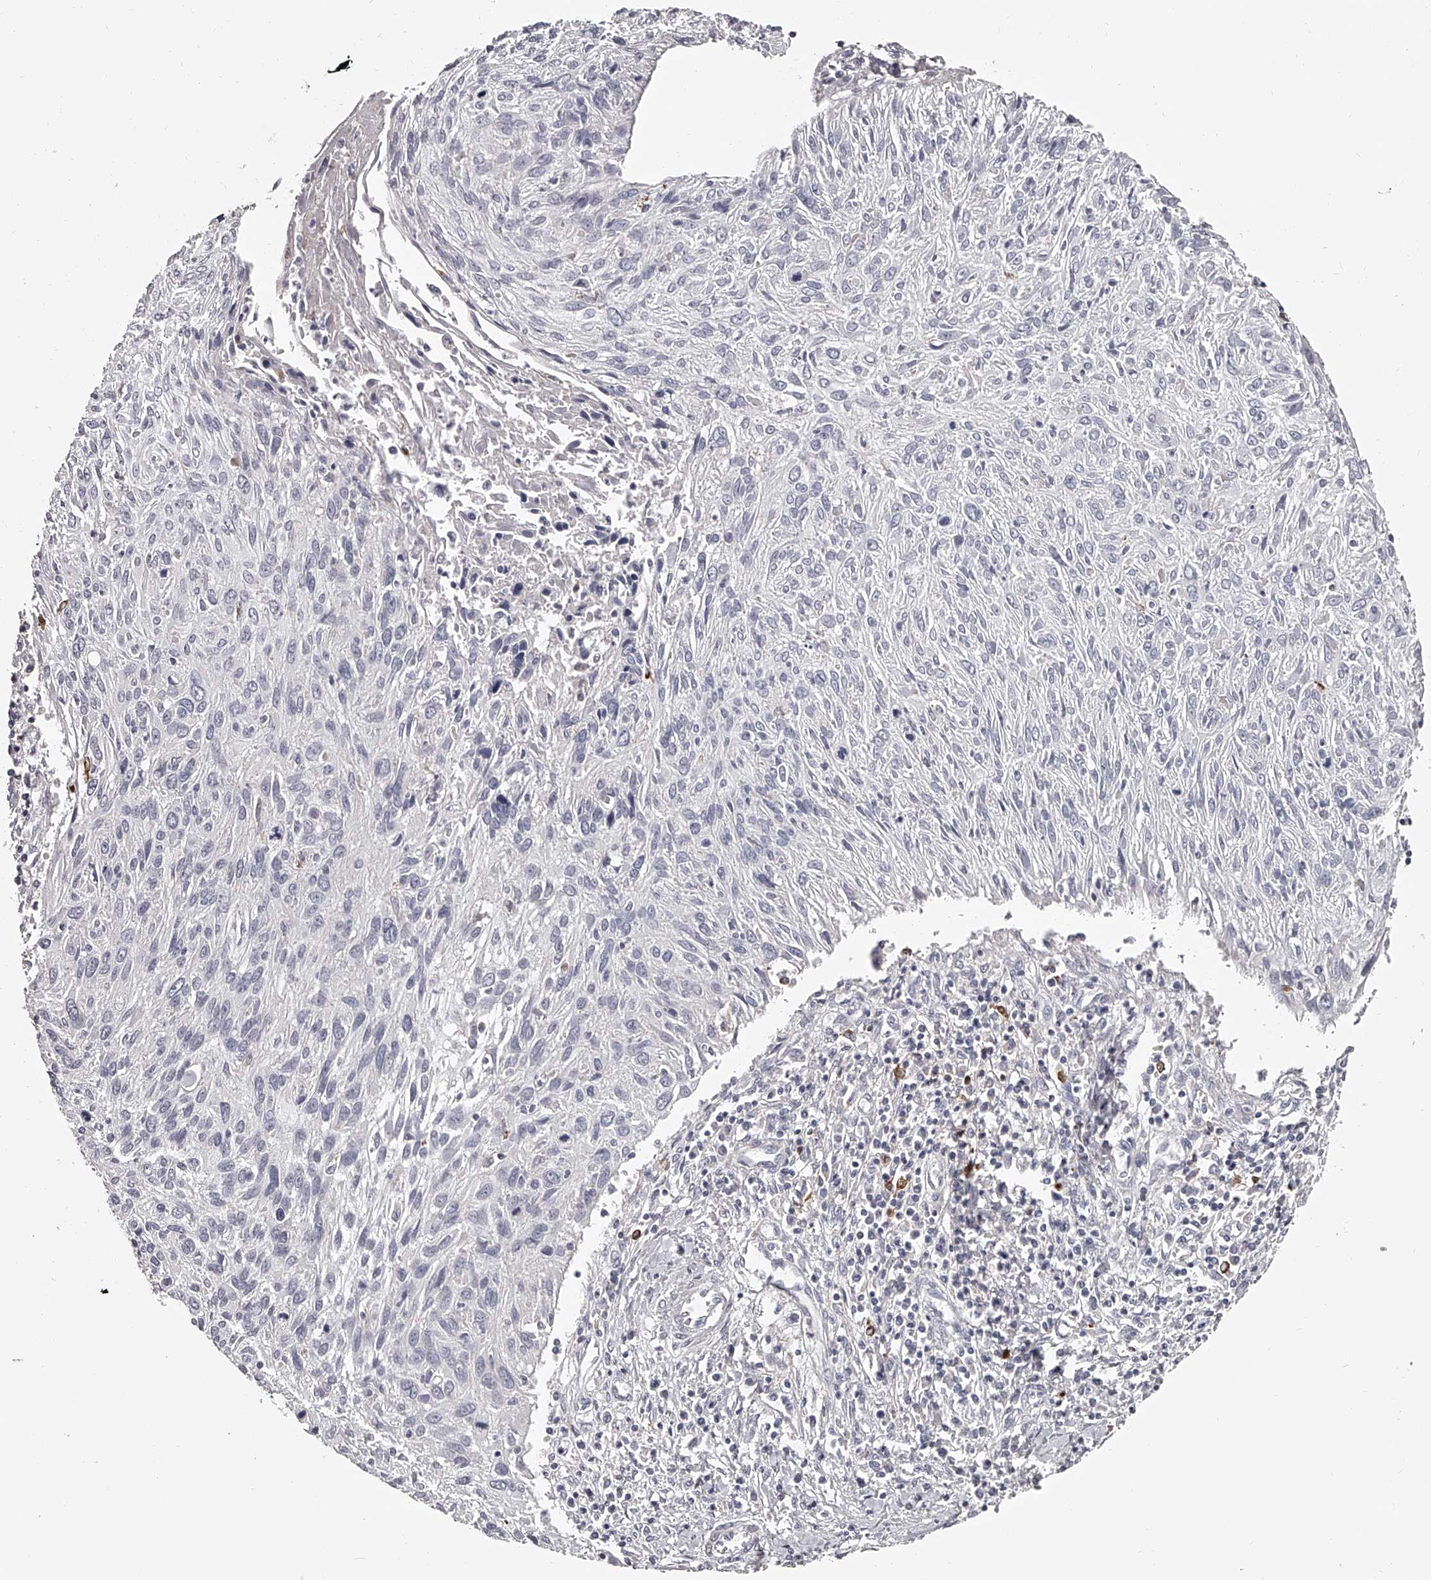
{"staining": {"intensity": "negative", "quantity": "none", "location": "none"}, "tissue": "cervical cancer", "cell_type": "Tumor cells", "image_type": "cancer", "snomed": [{"axis": "morphology", "description": "Squamous cell carcinoma, NOS"}, {"axis": "topography", "description": "Cervix"}], "caption": "This is an immunohistochemistry (IHC) micrograph of cervical squamous cell carcinoma. There is no positivity in tumor cells.", "gene": "PACSIN1", "patient": {"sex": "female", "age": 51}}